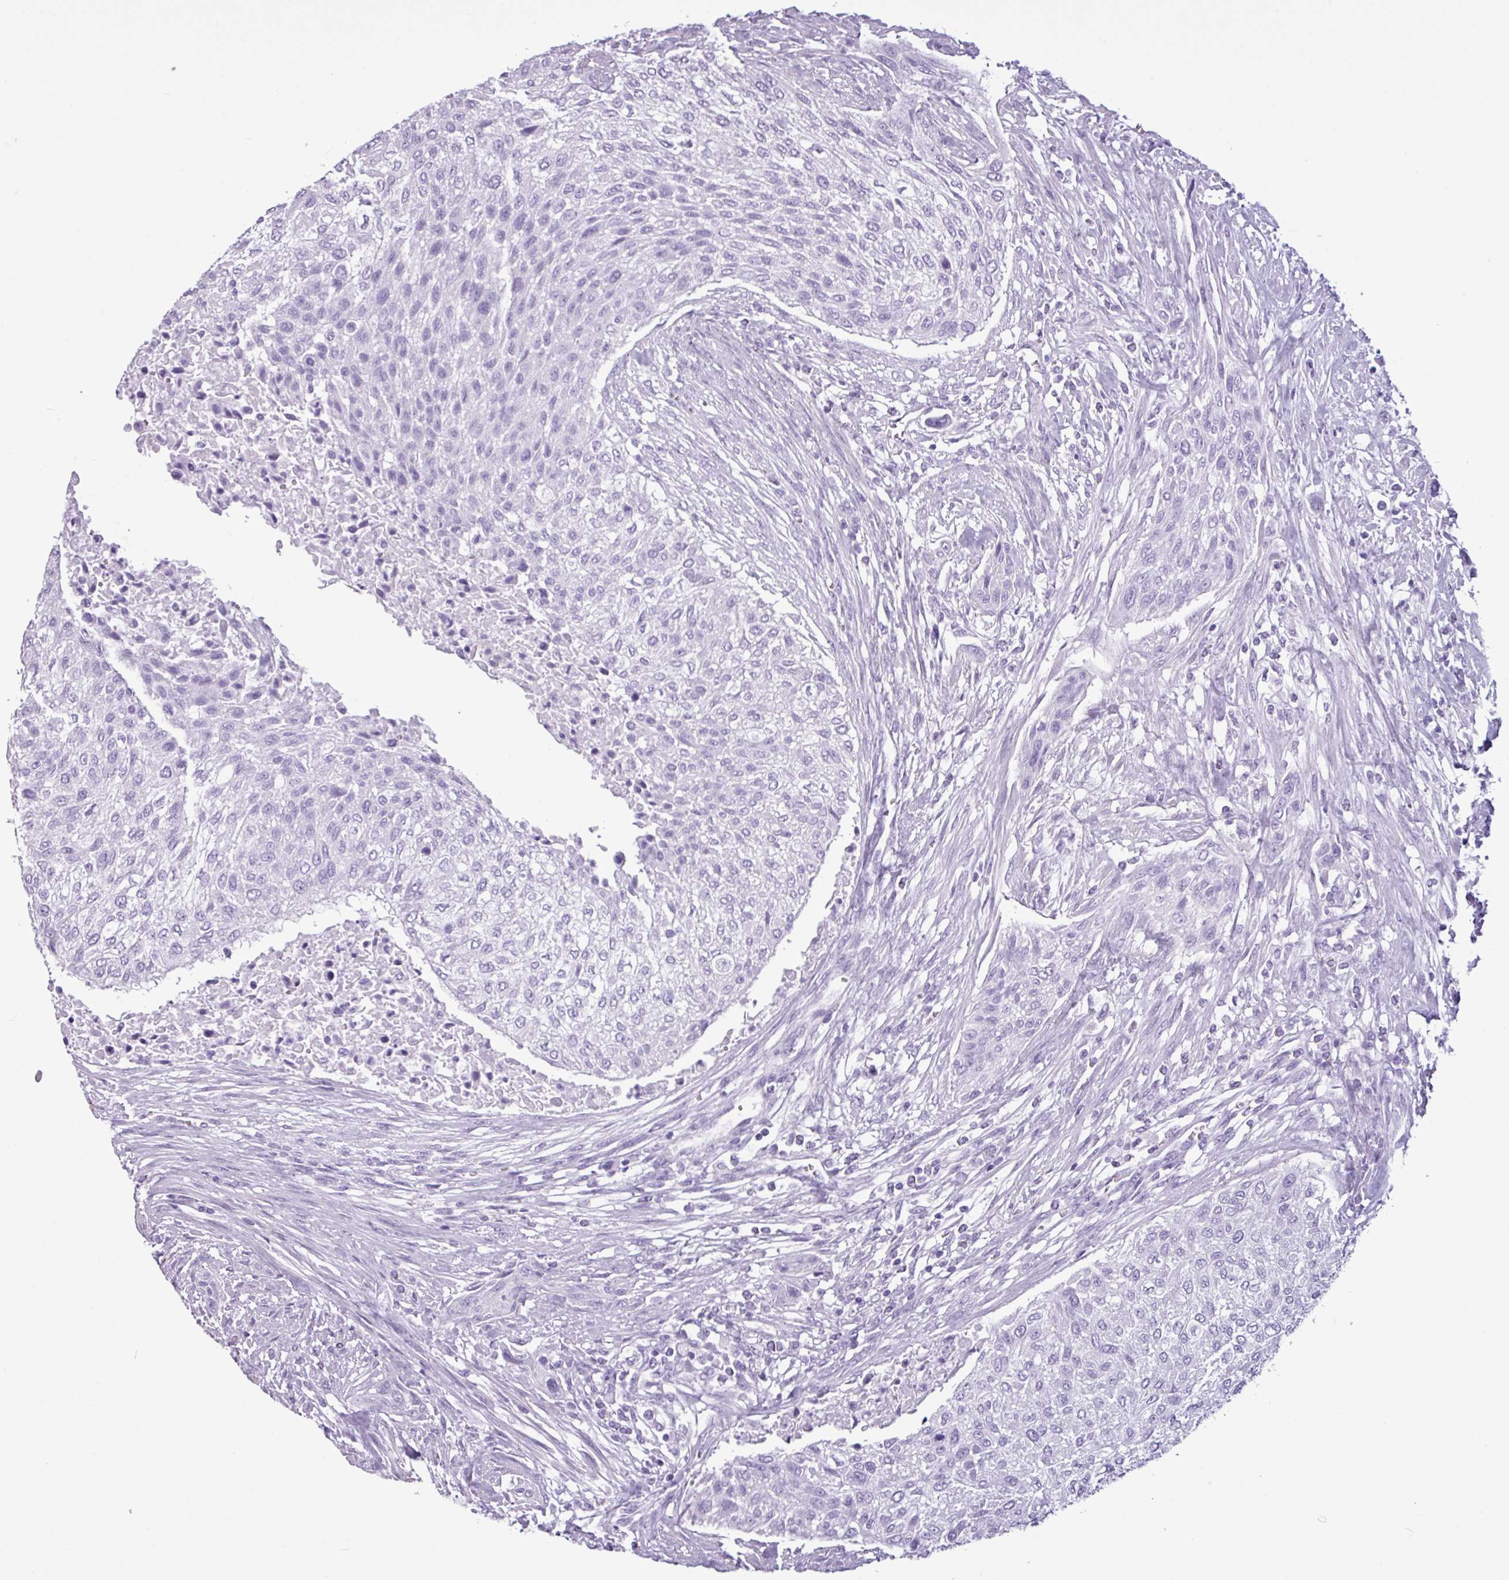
{"staining": {"intensity": "negative", "quantity": "none", "location": "none"}, "tissue": "urothelial cancer", "cell_type": "Tumor cells", "image_type": "cancer", "snomed": [{"axis": "morphology", "description": "Normal tissue, NOS"}, {"axis": "morphology", "description": "Urothelial carcinoma, NOS"}, {"axis": "topography", "description": "Urinary bladder"}, {"axis": "topography", "description": "Peripheral nerve tissue"}], "caption": "IHC histopathology image of neoplastic tissue: human transitional cell carcinoma stained with DAB exhibits no significant protein positivity in tumor cells.", "gene": "AMY1B", "patient": {"sex": "male", "age": 35}}